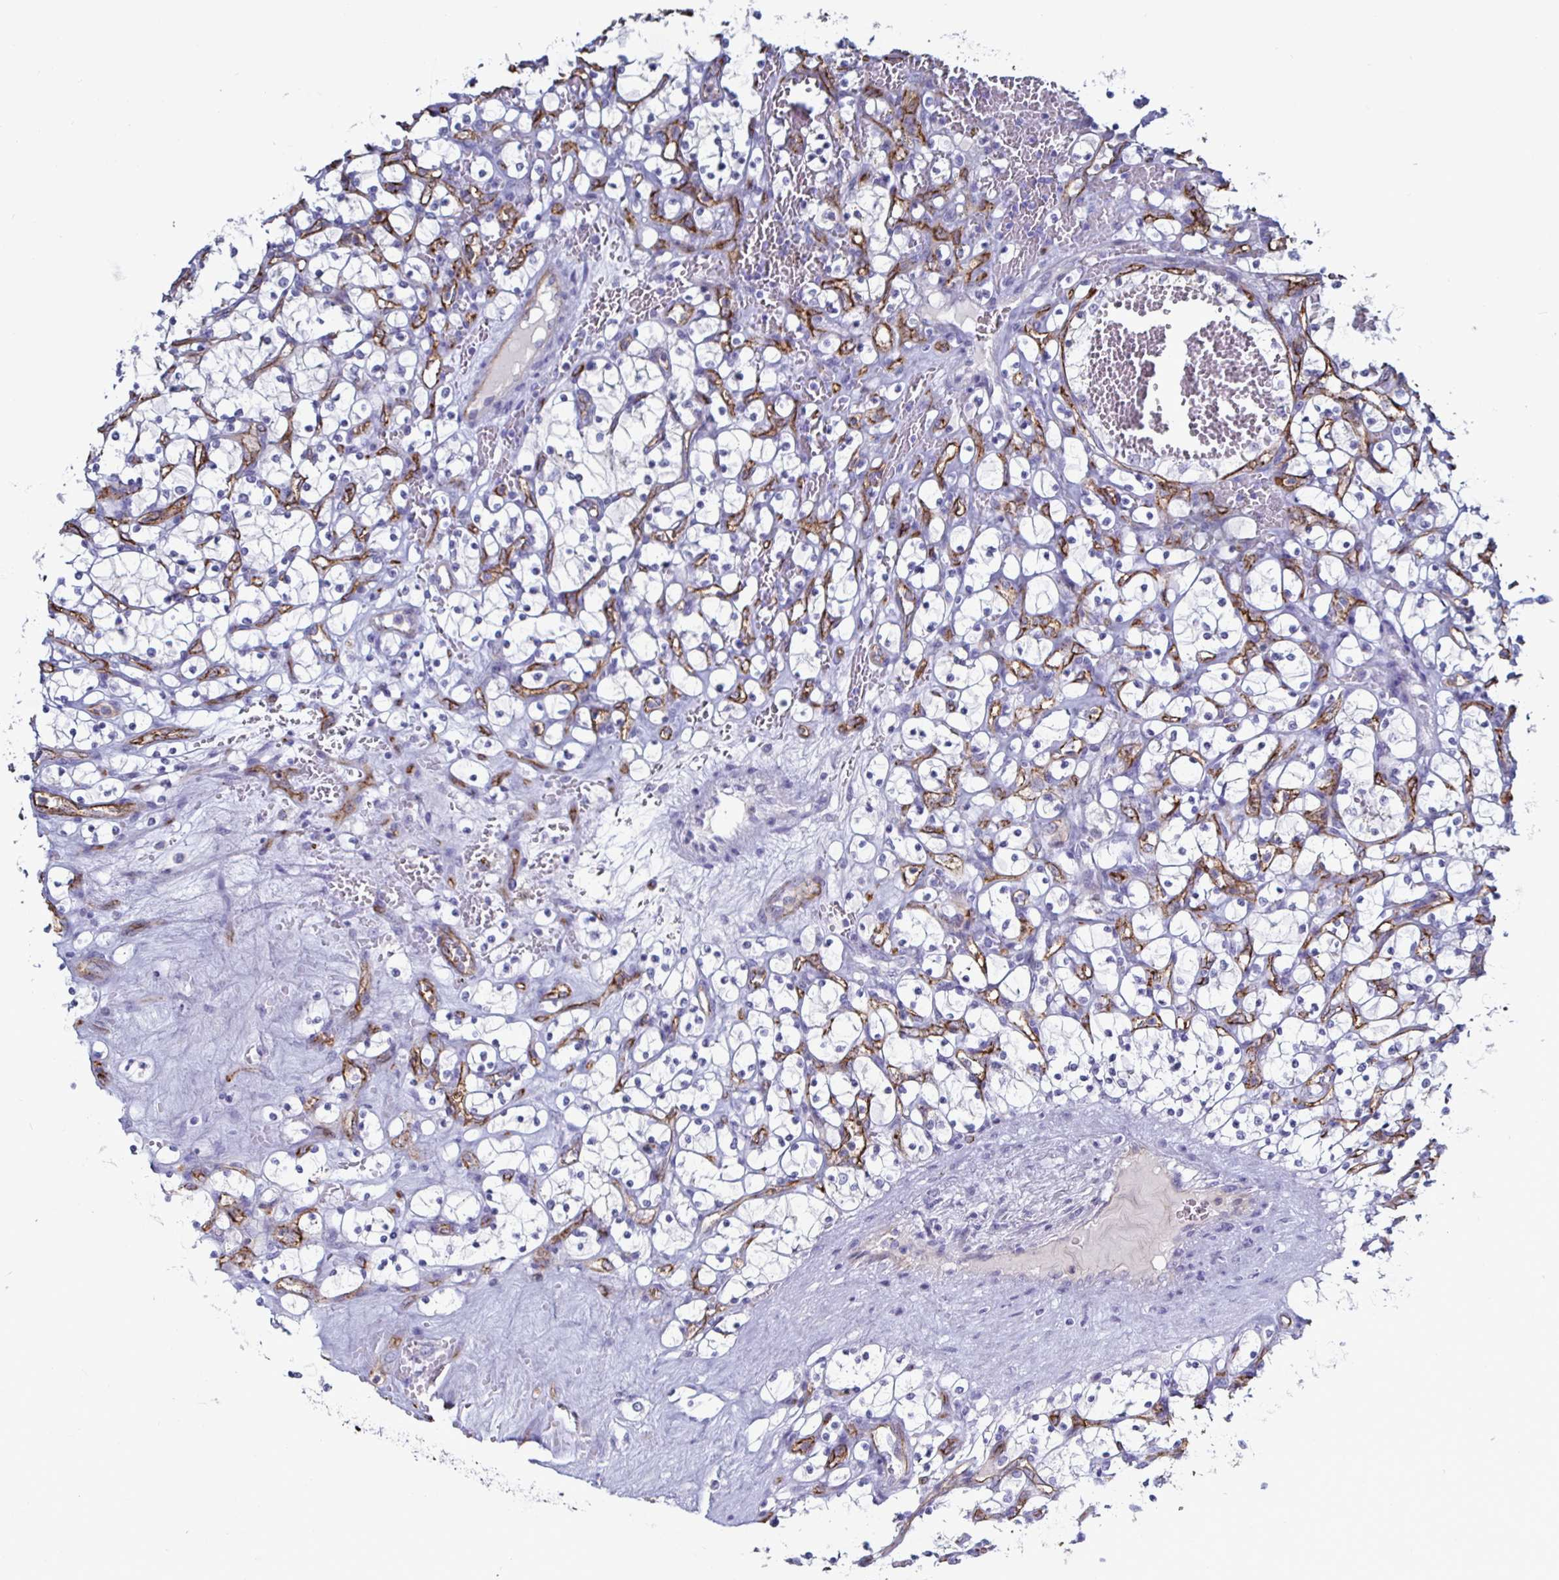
{"staining": {"intensity": "negative", "quantity": "none", "location": "none"}, "tissue": "renal cancer", "cell_type": "Tumor cells", "image_type": "cancer", "snomed": [{"axis": "morphology", "description": "Adenocarcinoma, NOS"}, {"axis": "topography", "description": "Kidney"}], "caption": "Immunohistochemical staining of adenocarcinoma (renal) shows no significant staining in tumor cells.", "gene": "ACSBG2", "patient": {"sex": "female", "age": 69}}